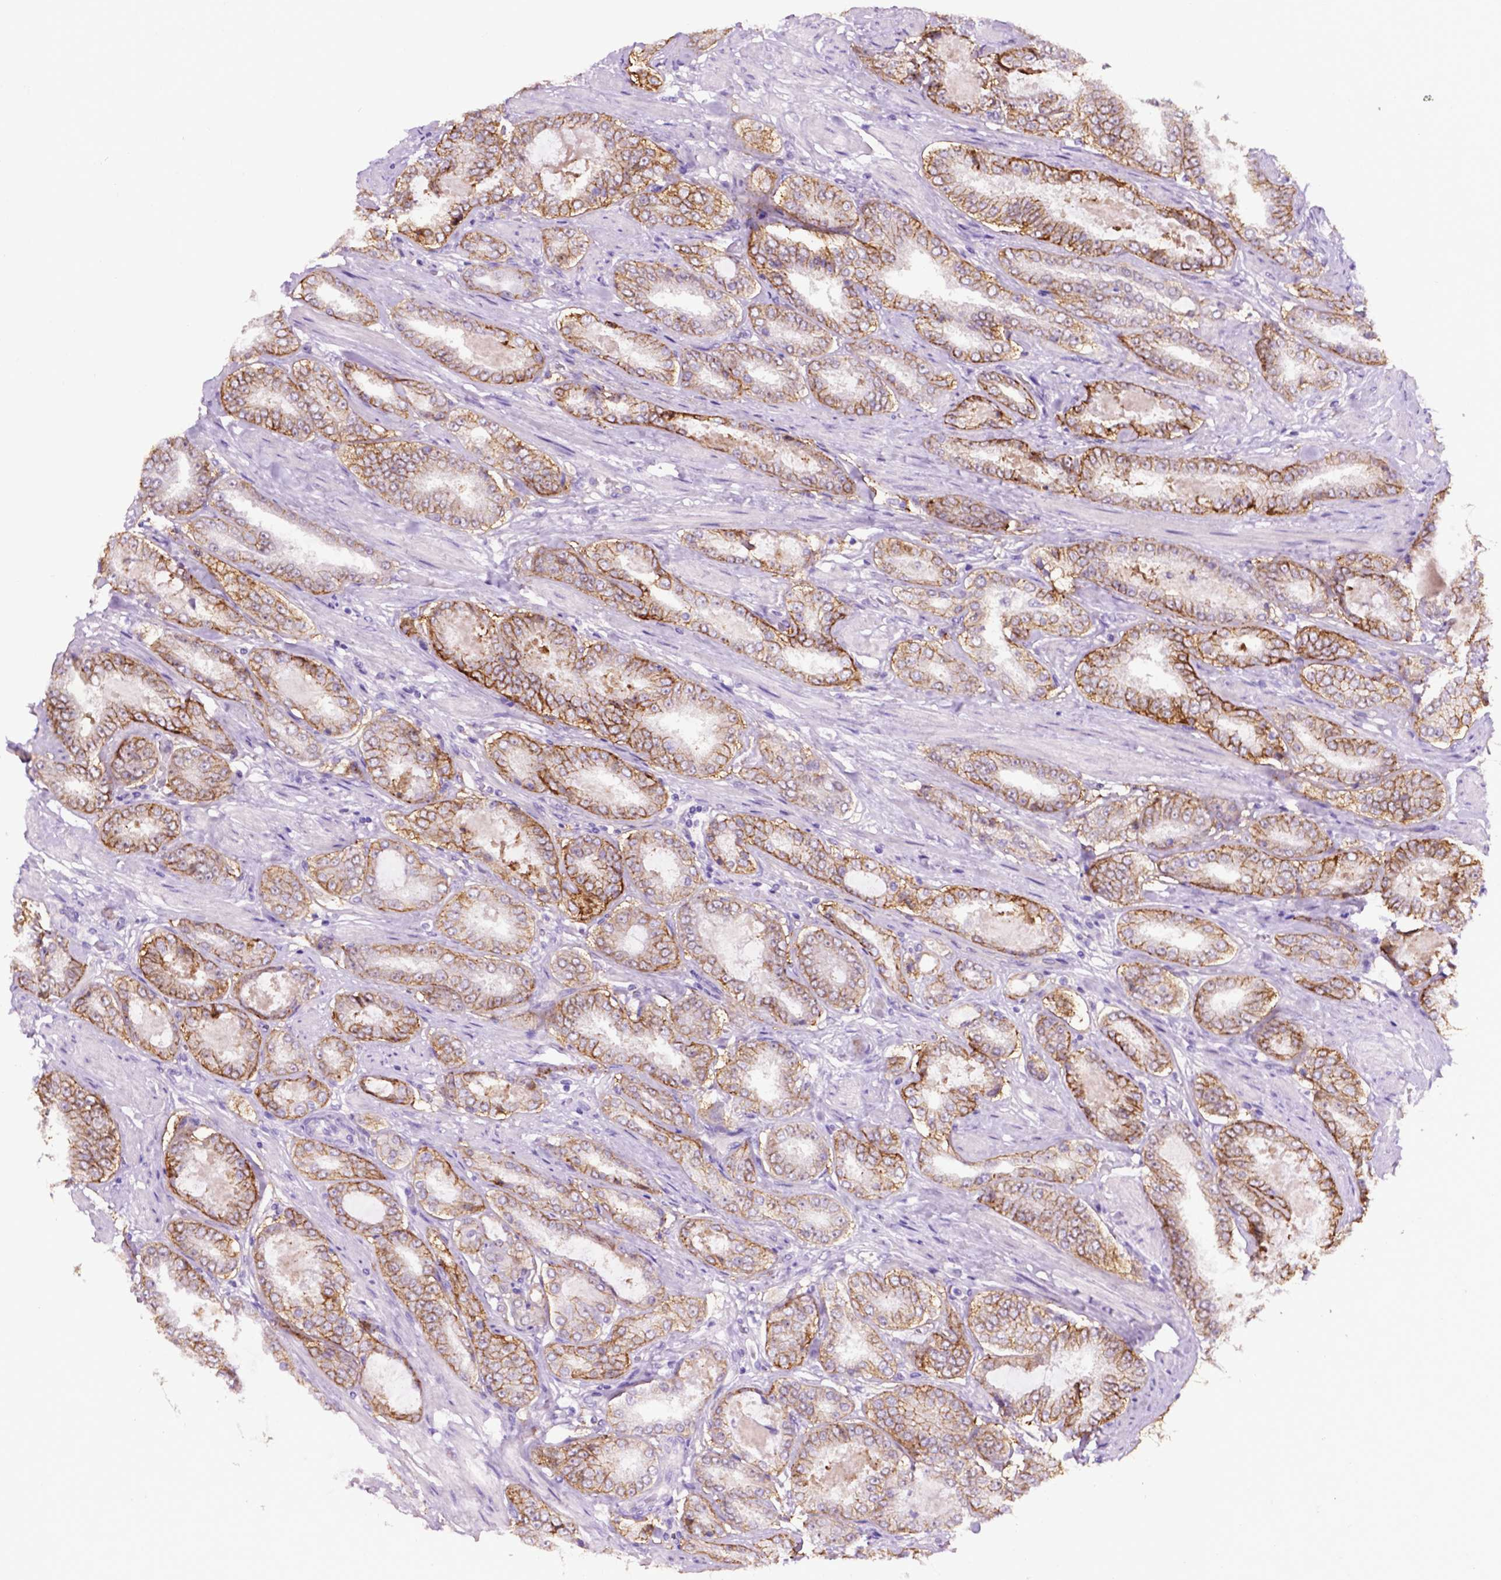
{"staining": {"intensity": "moderate", "quantity": ">75%", "location": "cytoplasmic/membranous"}, "tissue": "prostate cancer", "cell_type": "Tumor cells", "image_type": "cancer", "snomed": [{"axis": "morphology", "description": "Adenocarcinoma, High grade"}, {"axis": "topography", "description": "Prostate"}], "caption": "Protein expression analysis of human prostate cancer reveals moderate cytoplasmic/membranous staining in about >75% of tumor cells.", "gene": "TACSTD2", "patient": {"sex": "male", "age": 63}}